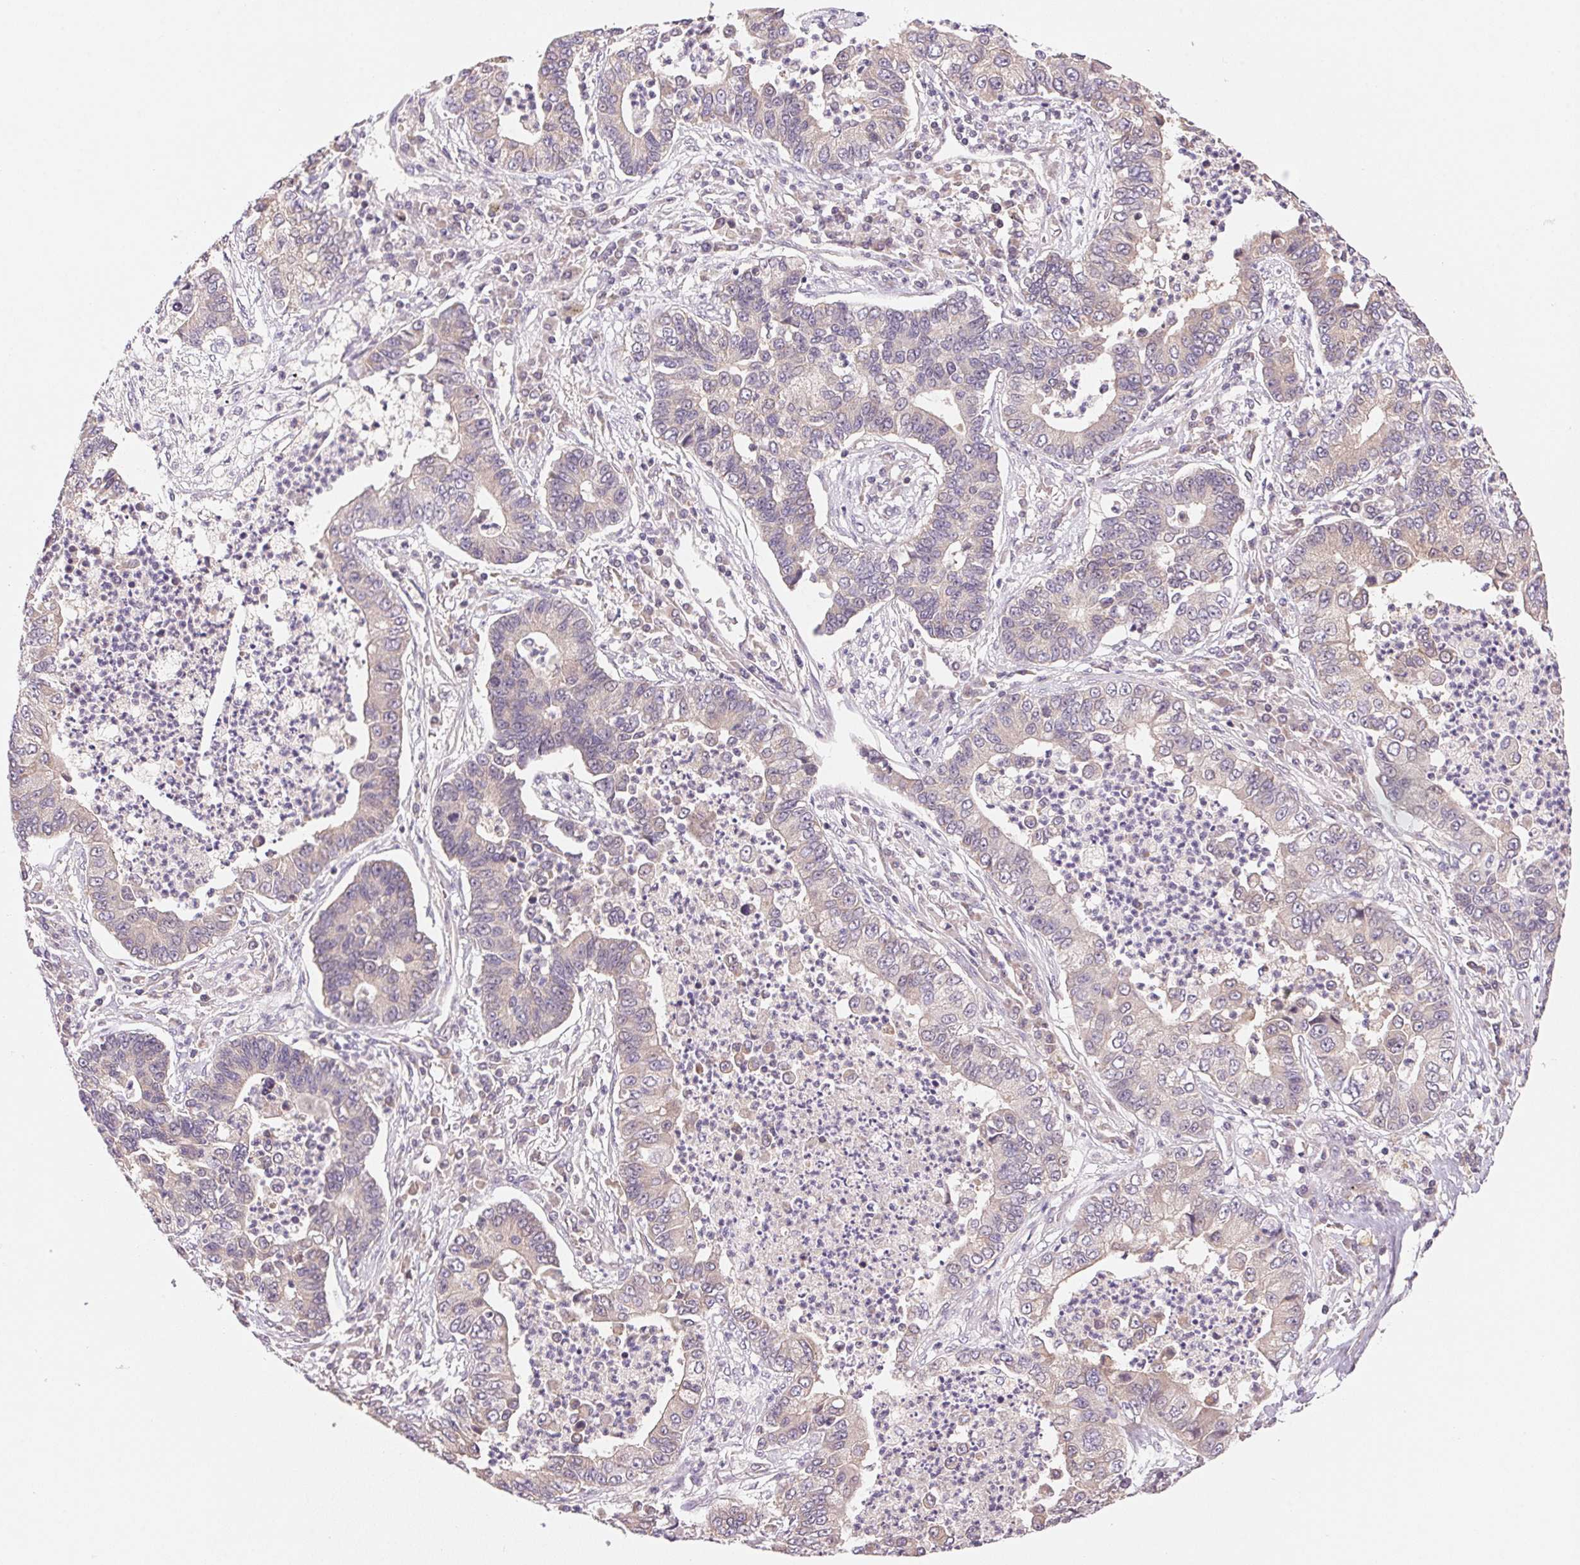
{"staining": {"intensity": "weak", "quantity": "<25%", "location": "cytoplasmic/membranous"}, "tissue": "lung cancer", "cell_type": "Tumor cells", "image_type": "cancer", "snomed": [{"axis": "morphology", "description": "Adenocarcinoma, NOS"}, {"axis": "topography", "description": "Lung"}], "caption": "A photomicrograph of human adenocarcinoma (lung) is negative for staining in tumor cells. (Stains: DAB (3,3'-diaminobenzidine) immunohistochemistry with hematoxylin counter stain, Microscopy: brightfield microscopy at high magnification).", "gene": "BNIP5", "patient": {"sex": "female", "age": 57}}